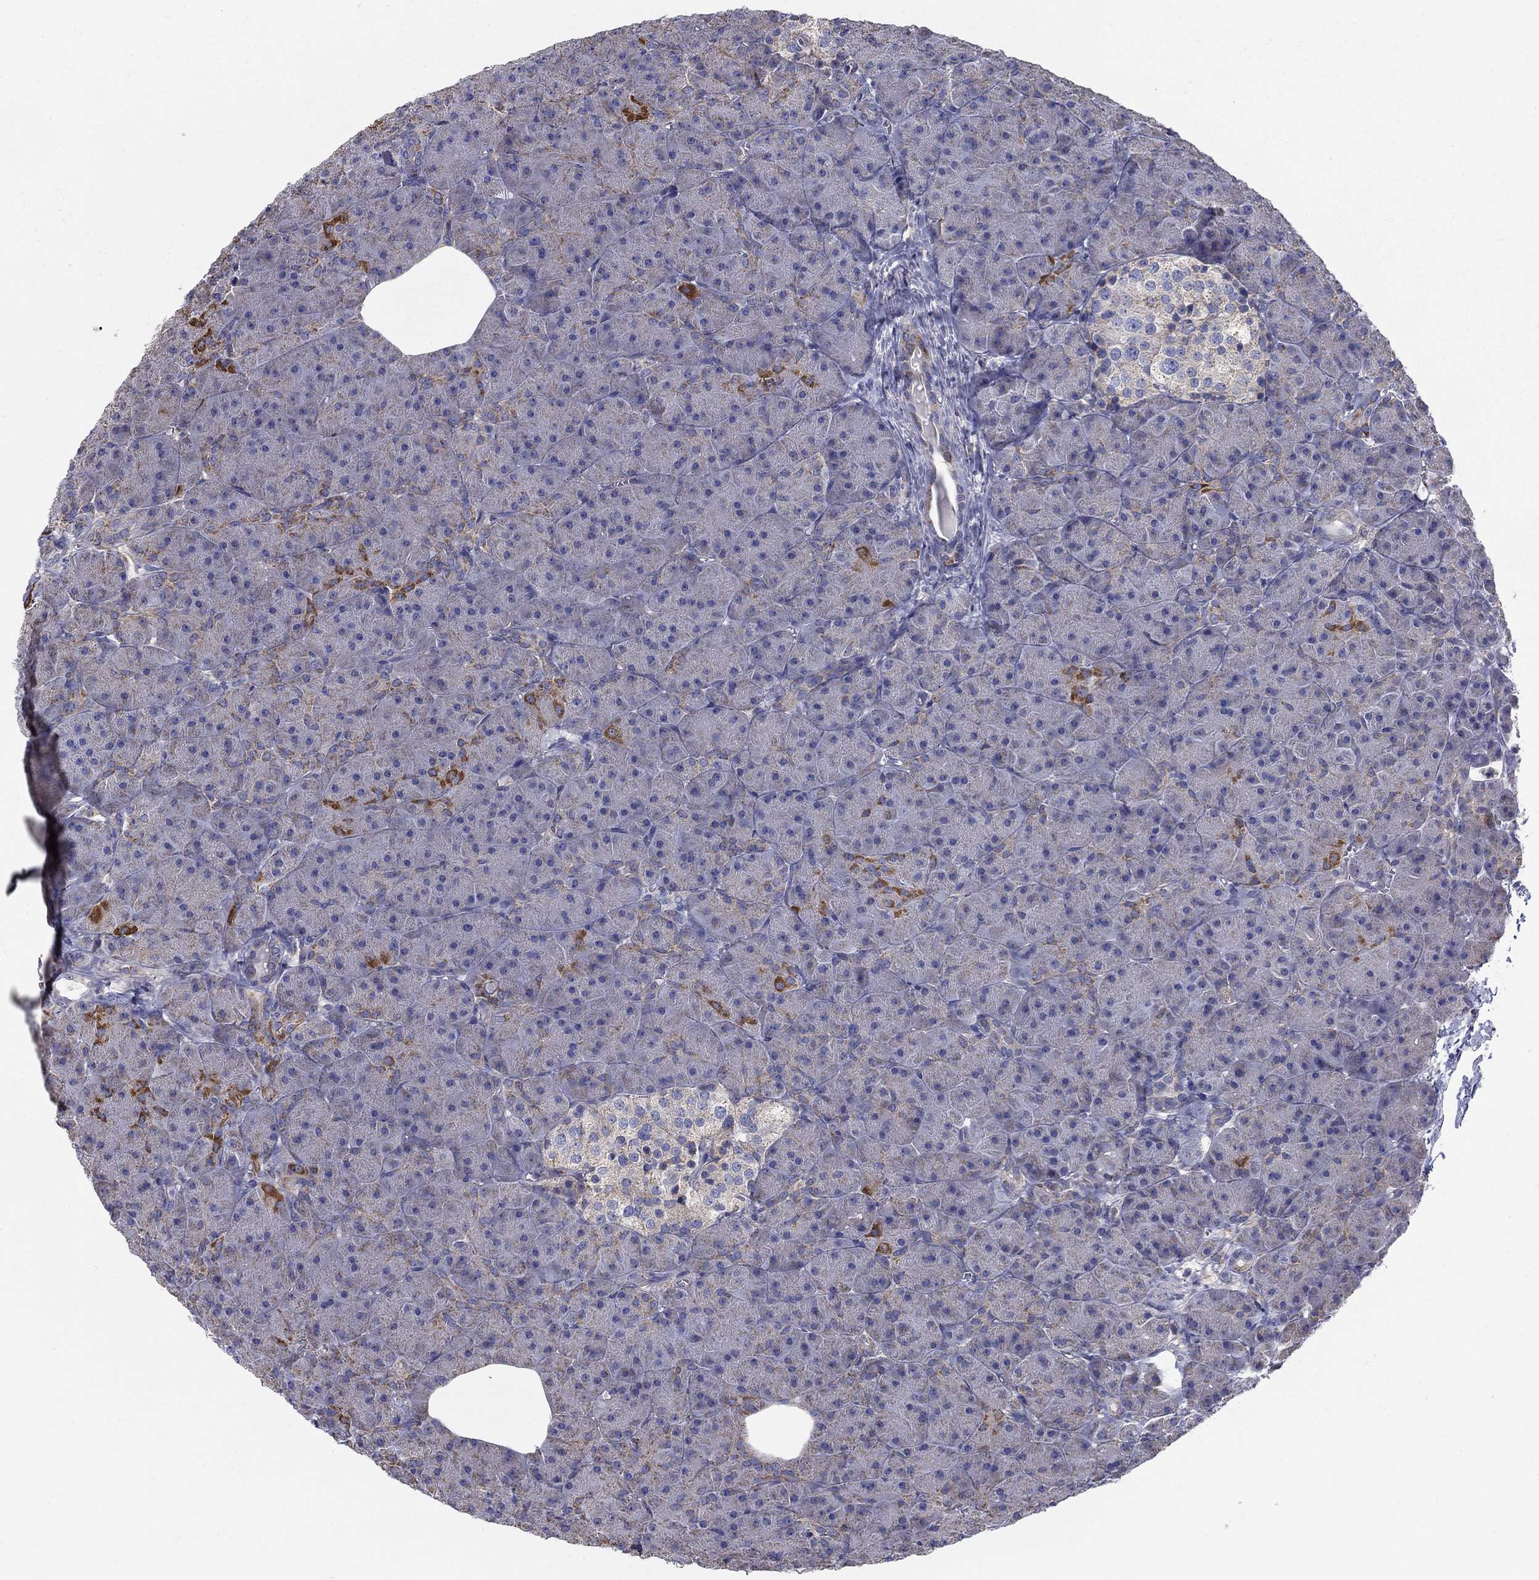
{"staining": {"intensity": "strong", "quantity": "<25%", "location": "cytoplasmic/membranous"}, "tissue": "pancreas", "cell_type": "Exocrine glandular cells", "image_type": "normal", "snomed": [{"axis": "morphology", "description": "Normal tissue, NOS"}, {"axis": "topography", "description": "Pancreas"}], "caption": "Immunohistochemical staining of normal pancreas reveals <25% levels of strong cytoplasmic/membranous protein positivity in about <25% of exocrine glandular cells. The protein is shown in brown color, while the nuclei are stained blue.", "gene": "NME5", "patient": {"sex": "male", "age": 61}}